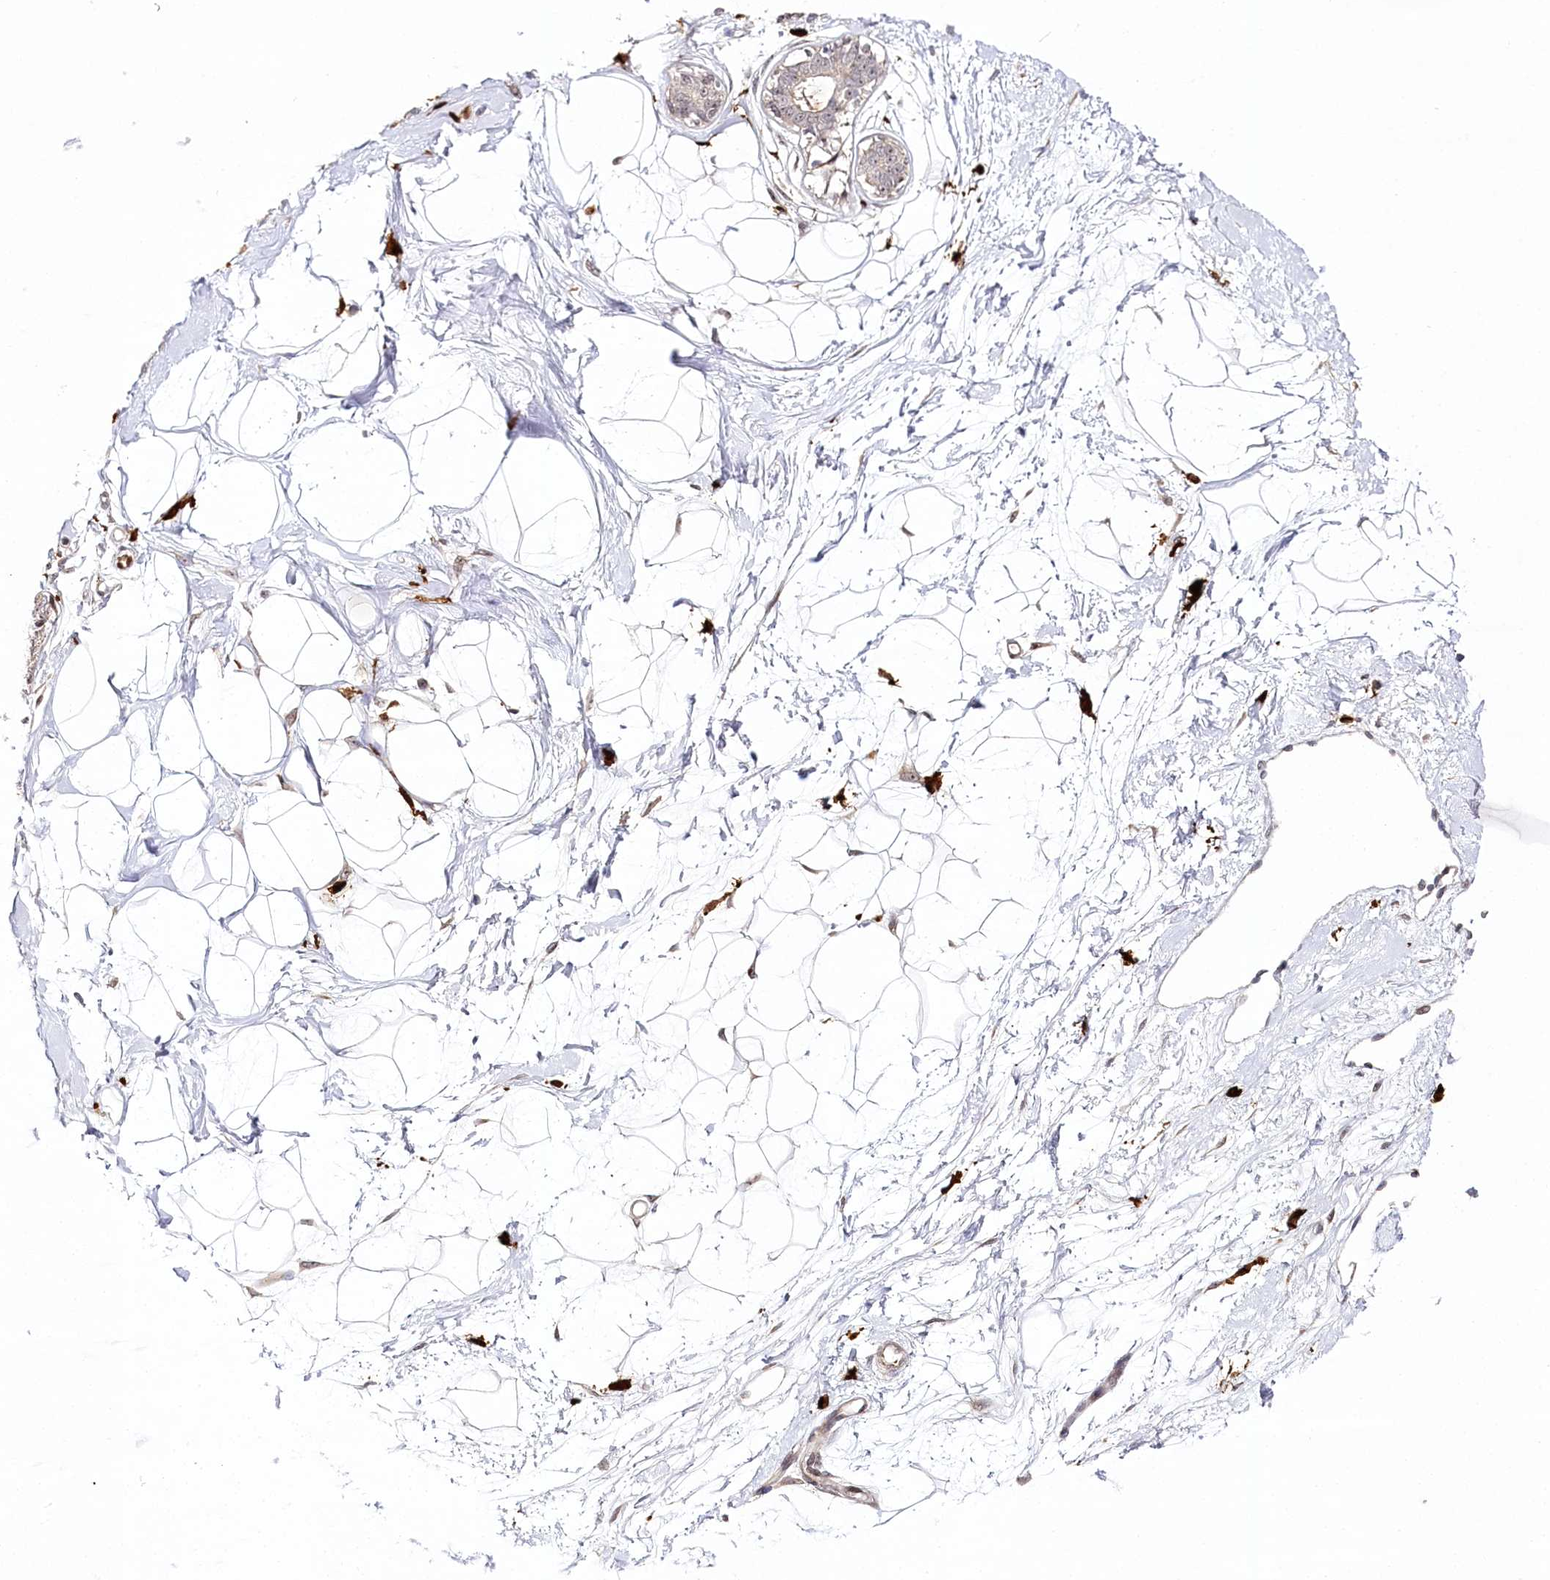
{"staining": {"intensity": "weak", "quantity": "25%-75%", "location": "nuclear"}, "tissue": "breast", "cell_type": "Adipocytes", "image_type": "normal", "snomed": [{"axis": "morphology", "description": "Normal tissue, NOS"}, {"axis": "topography", "description": "Breast"}], "caption": "Breast stained with IHC exhibits weak nuclear positivity in about 25%-75% of adipocytes.", "gene": "WDR36", "patient": {"sex": "female", "age": 45}}